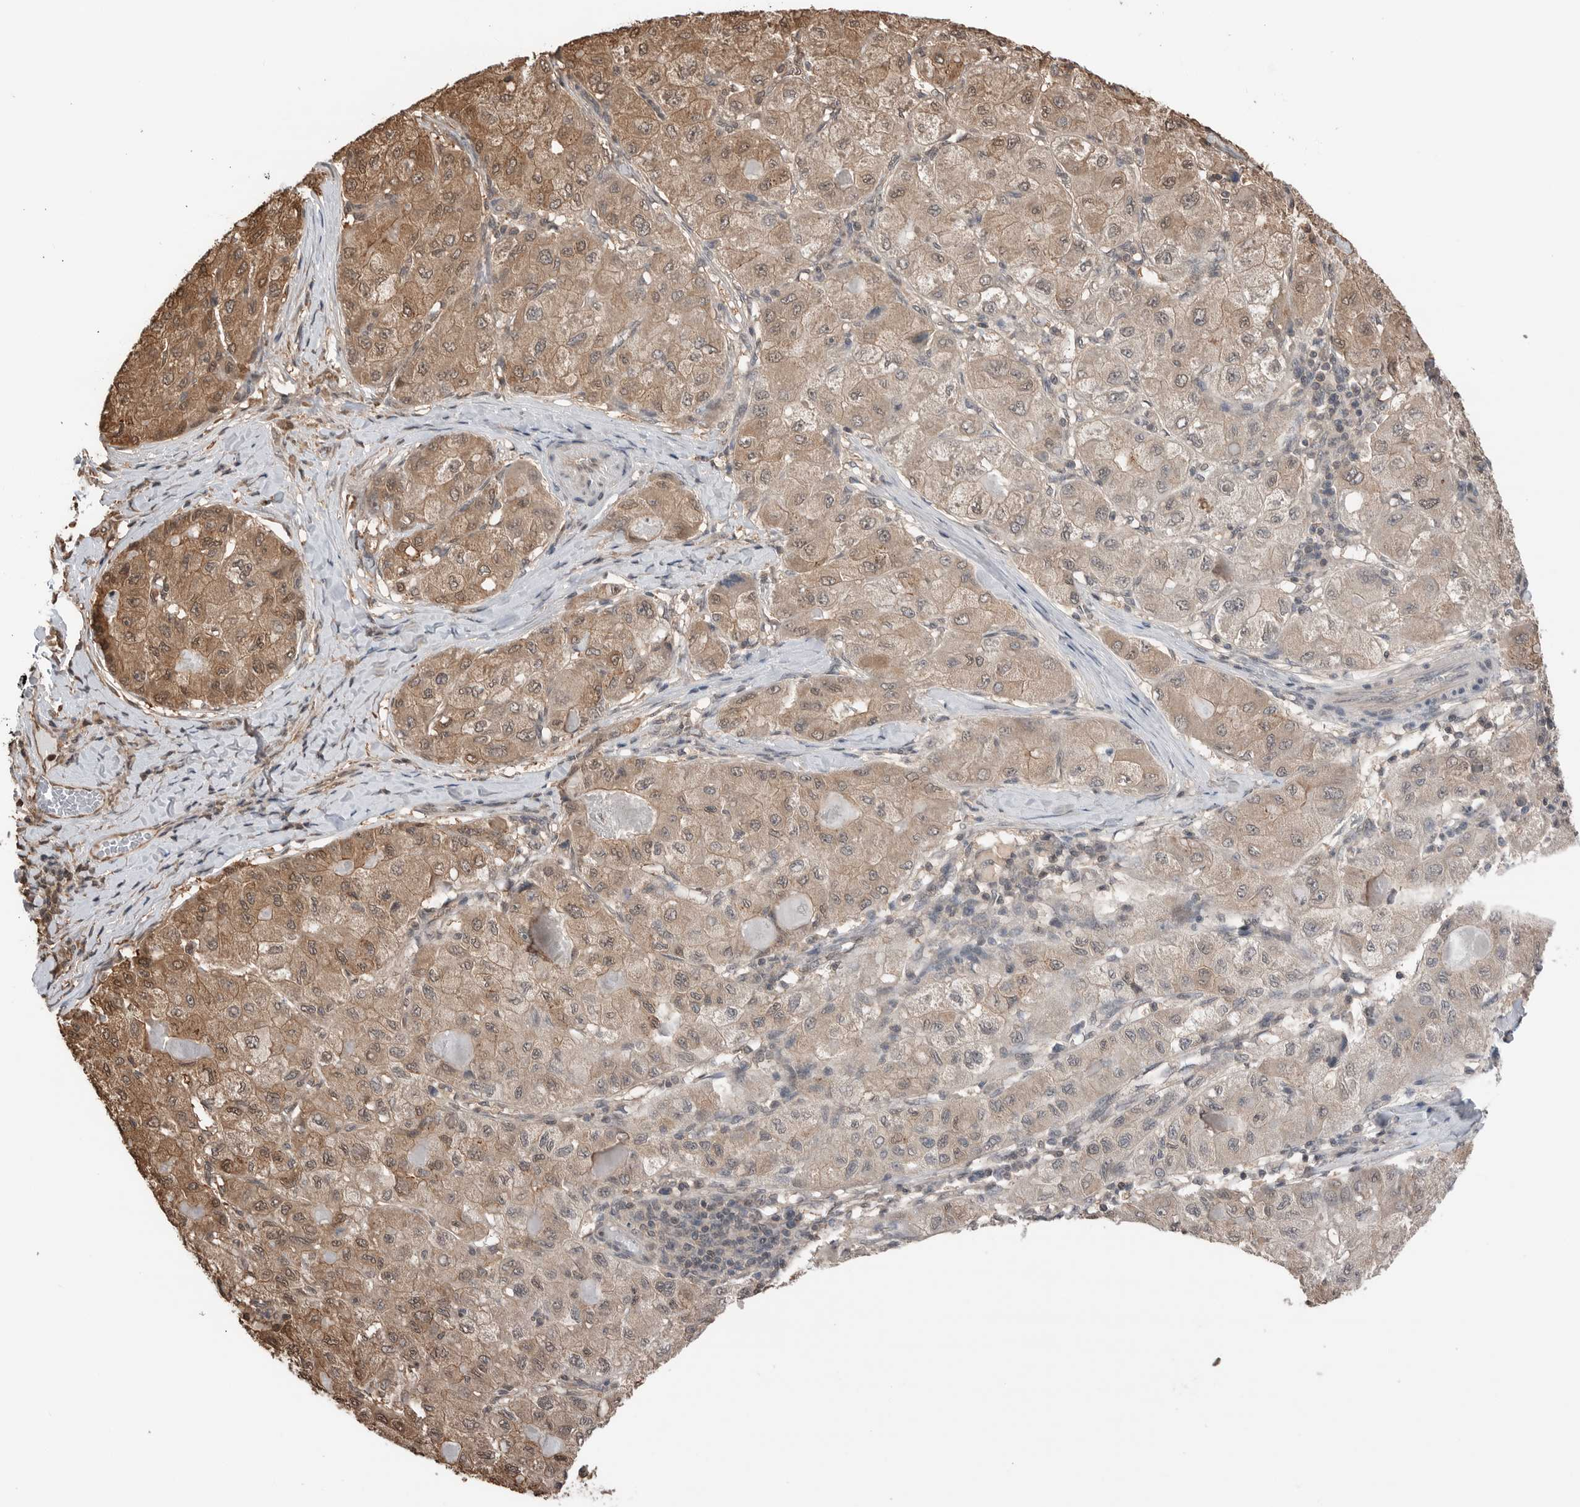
{"staining": {"intensity": "moderate", "quantity": "25%-75%", "location": "cytoplasmic/membranous,nuclear"}, "tissue": "liver cancer", "cell_type": "Tumor cells", "image_type": "cancer", "snomed": [{"axis": "morphology", "description": "Carcinoma, Hepatocellular, NOS"}, {"axis": "topography", "description": "Liver"}], "caption": "The photomicrograph reveals immunohistochemical staining of liver hepatocellular carcinoma. There is moderate cytoplasmic/membranous and nuclear staining is identified in approximately 25%-75% of tumor cells.", "gene": "PEAK1", "patient": {"sex": "male", "age": 80}}